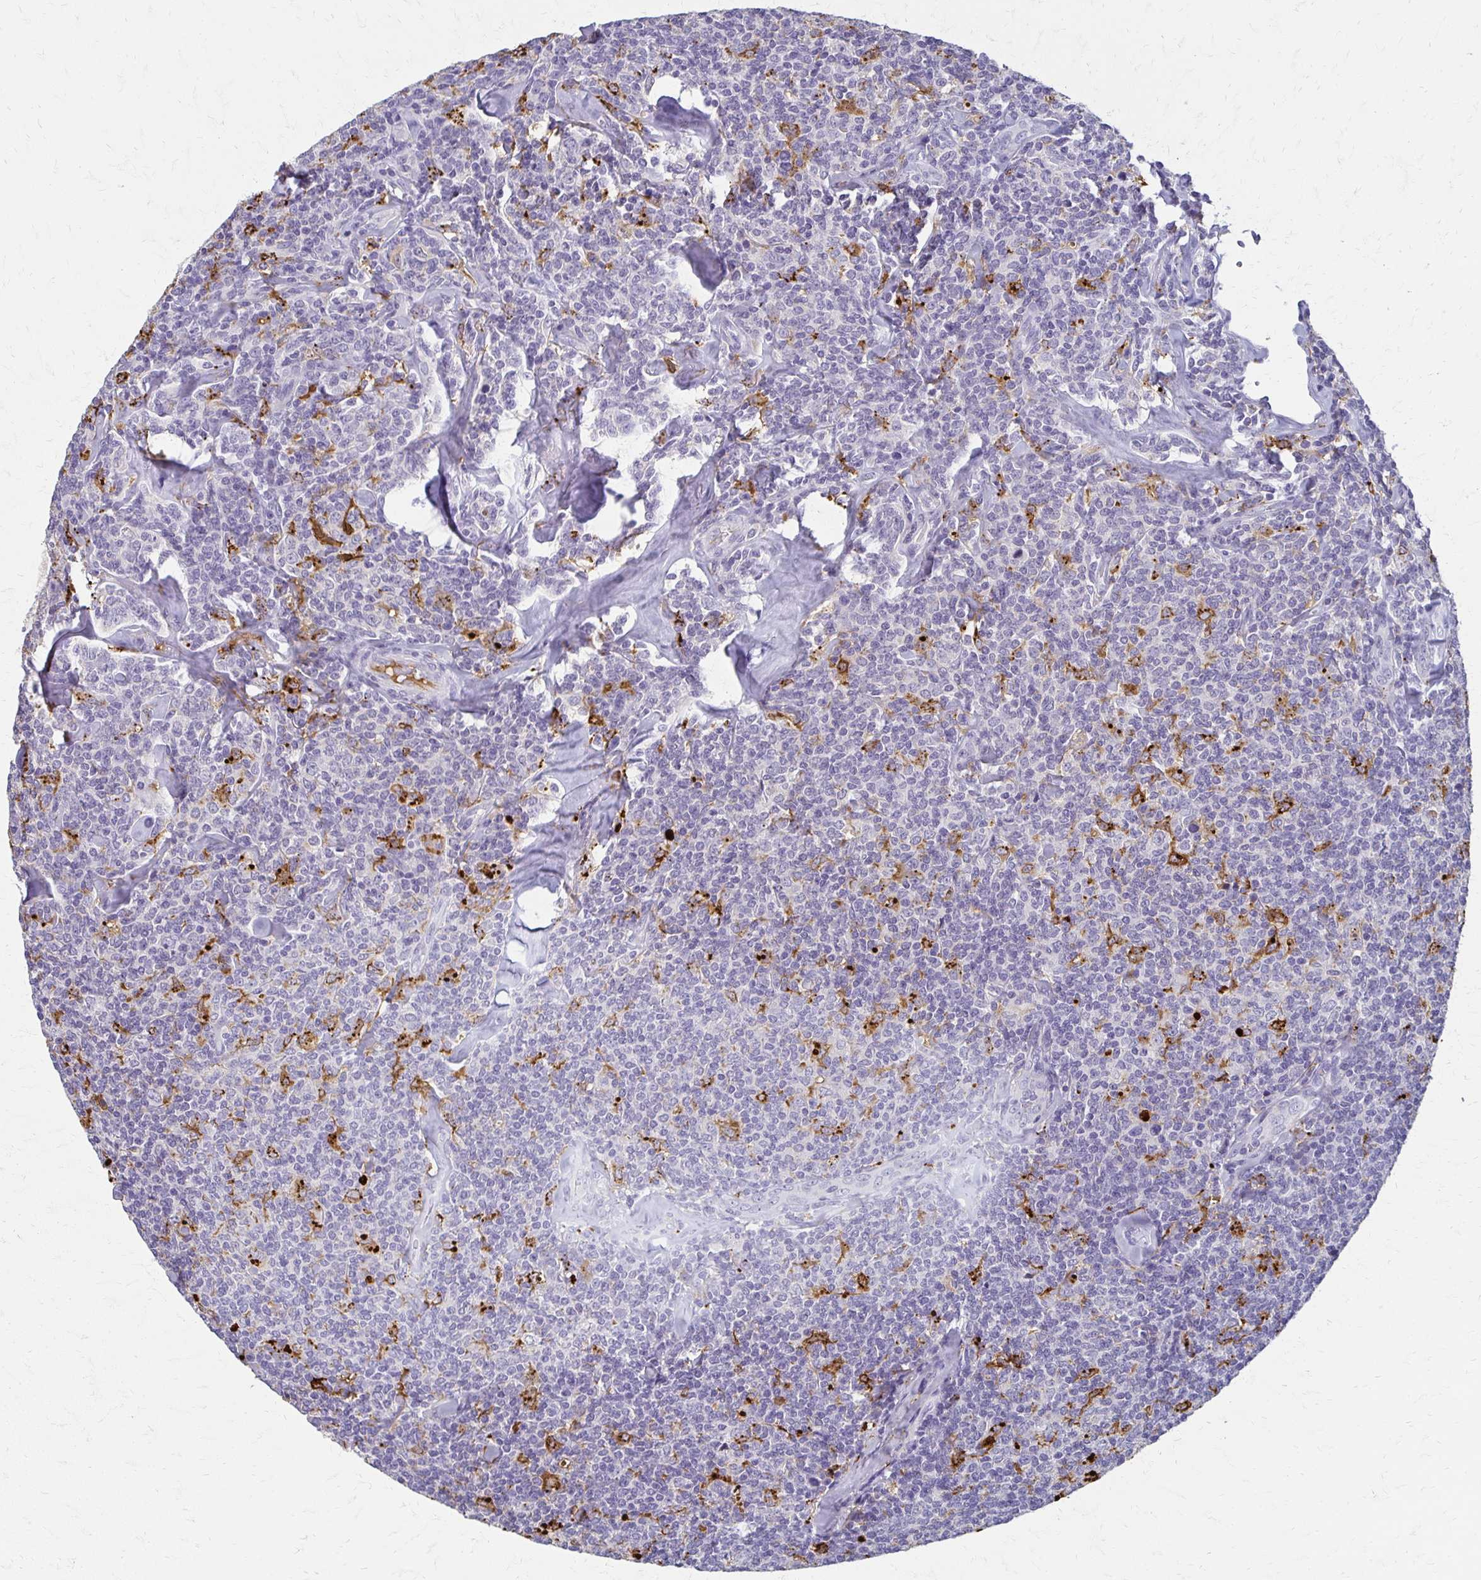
{"staining": {"intensity": "negative", "quantity": "none", "location": "none"}, "tissue": "lymphoma", "cell_type": "Tumor cells", "image_type": "cancer", "snomed": [{"axis": "morphology", "description": "Malignant lymphoma, non-Hodgkin's type, Low grade"}, {"axis": "topography", "description": "Lymph node"}], "caption": "Immunohistochemistry of malignant lymphoma, non-Hodgkin's type (low-grade) displays no staining in tumor cells.", "gene": "BBS12", "patient": {"sex": "female", "age": 56}}